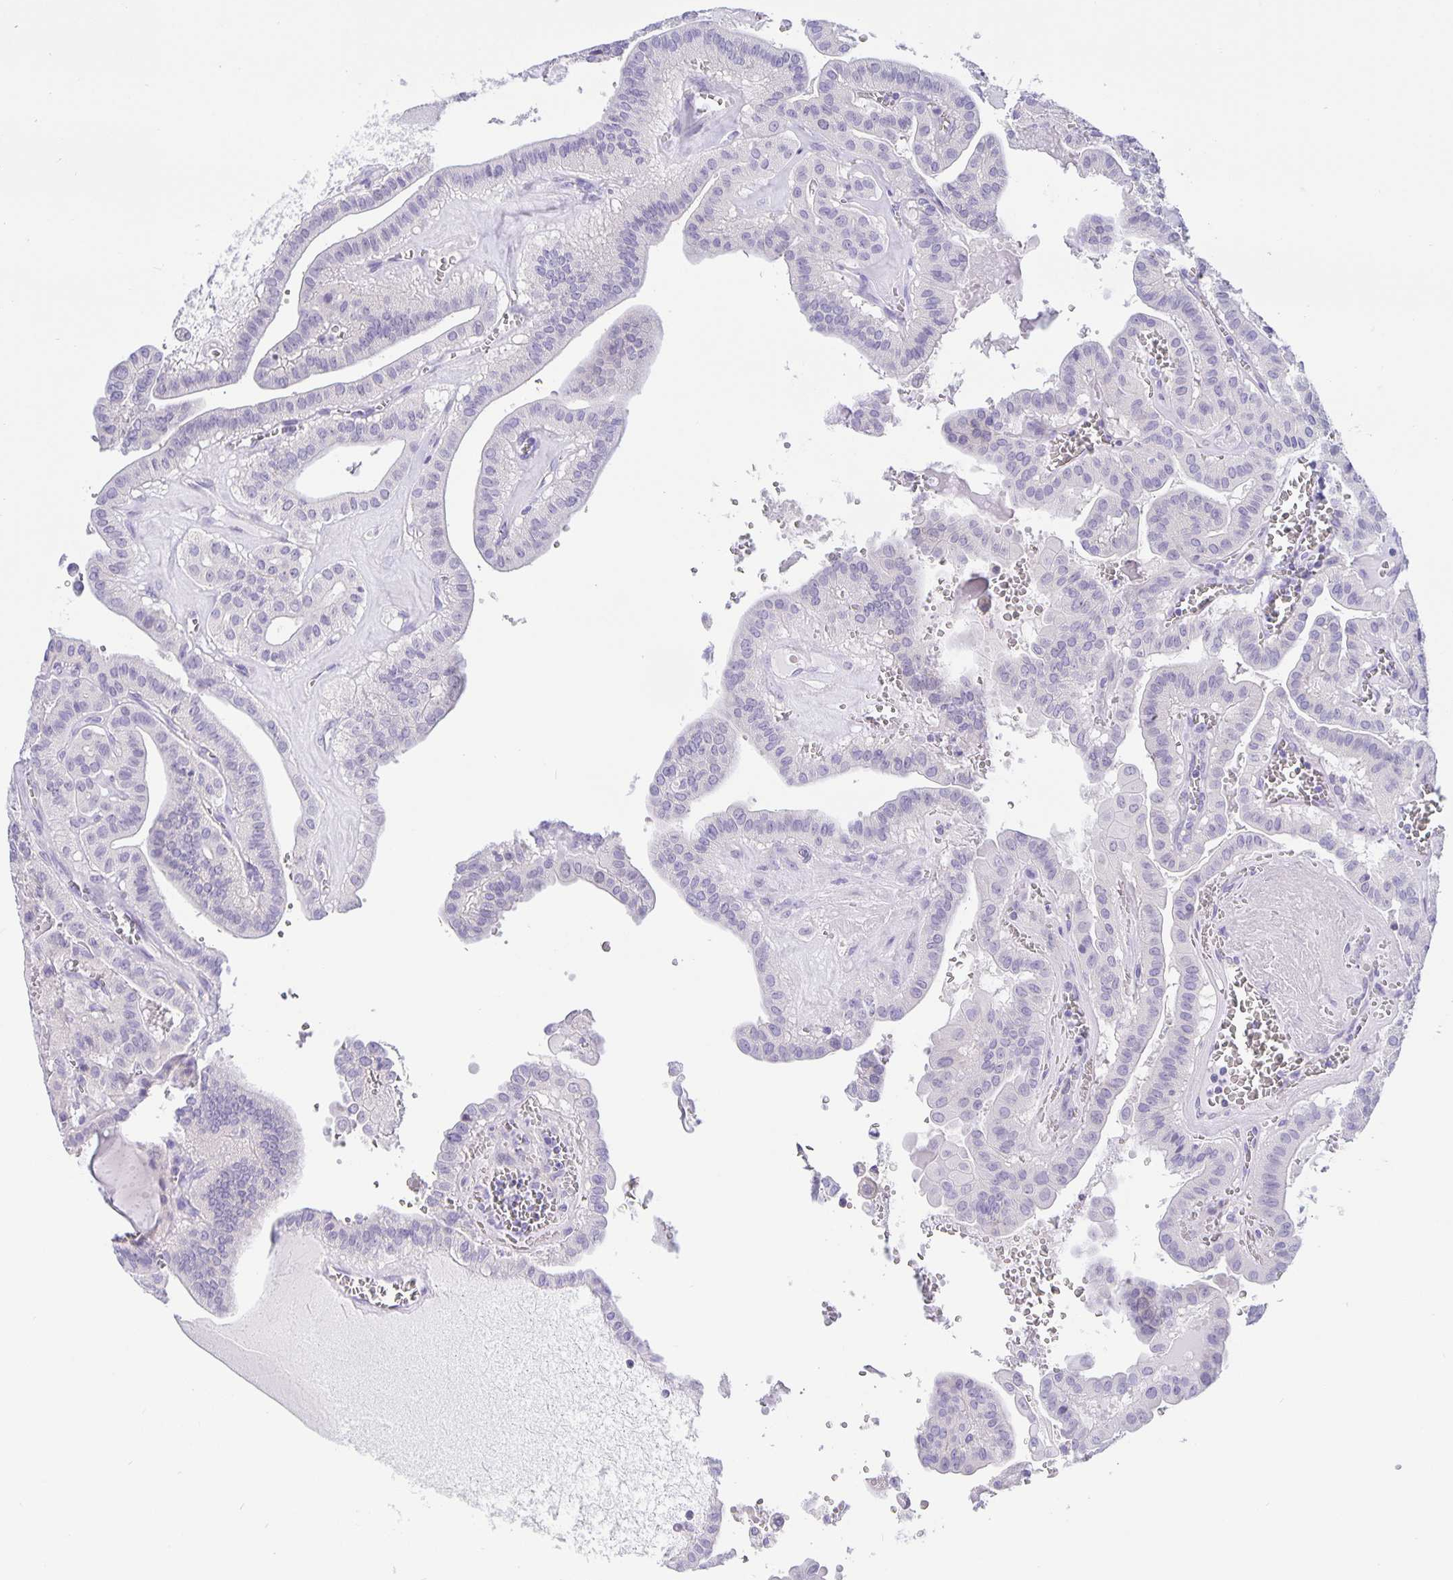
{"staining": {"intensity": "negative", "quantity": "none", "location": "none"}, "tissue": "thyroid cancer", "cell_type": "Tumor cells", "image_type": "cancer", "snomed": [{"axis": "morphology", "description": "Papillary adenocarcinoma, NOS"}, {"axis": "topography", "description": "Thyroid gland"}], "caption": "Thyroid cancer (papillary adenocarcinoma) was stained to show a protein in brown. There is no significant expression in tumor cells.", "gene": "ERMN", "patient": {"sex": "male", "age": 52}}